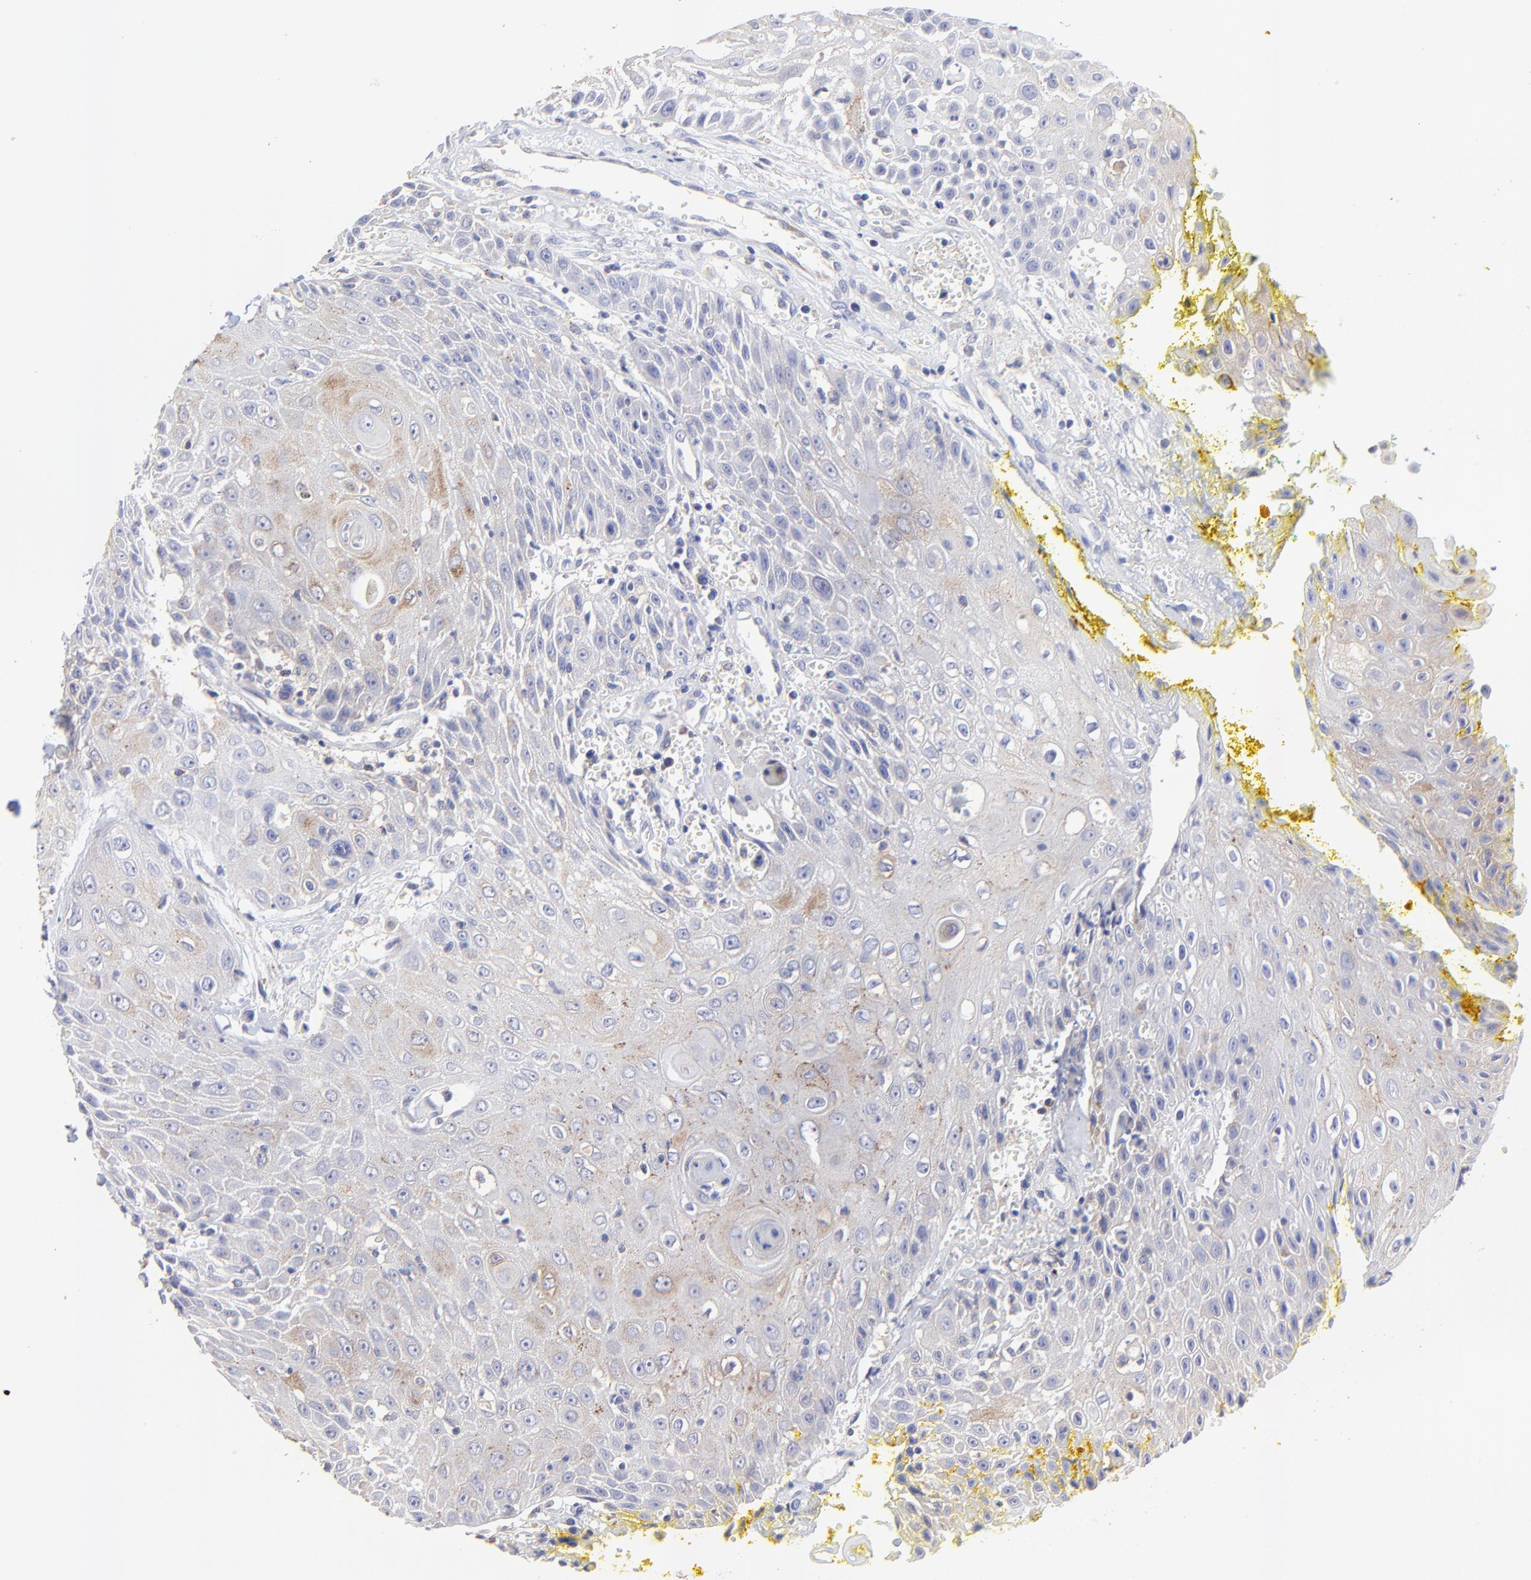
{"staining": {"intensity": "weak", "quantity": "25%-75%", "location": "cytoplasmic/membranous"}, "tissue": "head and neck cancer", "cell_type": "Tumor cells", "image_type": "cancer", "snomed": [{"axis": "morphology", "description": "Squamous cell carcinoma, NOS"}, {"axis": "topography", "description": "Oral tissue"}, {"axis": "topography", "description": "Head-Neck"}], "caption": "IHC of human head and neck squamous cell carcinoma displays low levels of weak cytoplasmic/membranous expression in approximately 25%-75% of tumor cells.", "gene": "LHFPL1", "patient": {"sex": "female", "age": 82}}